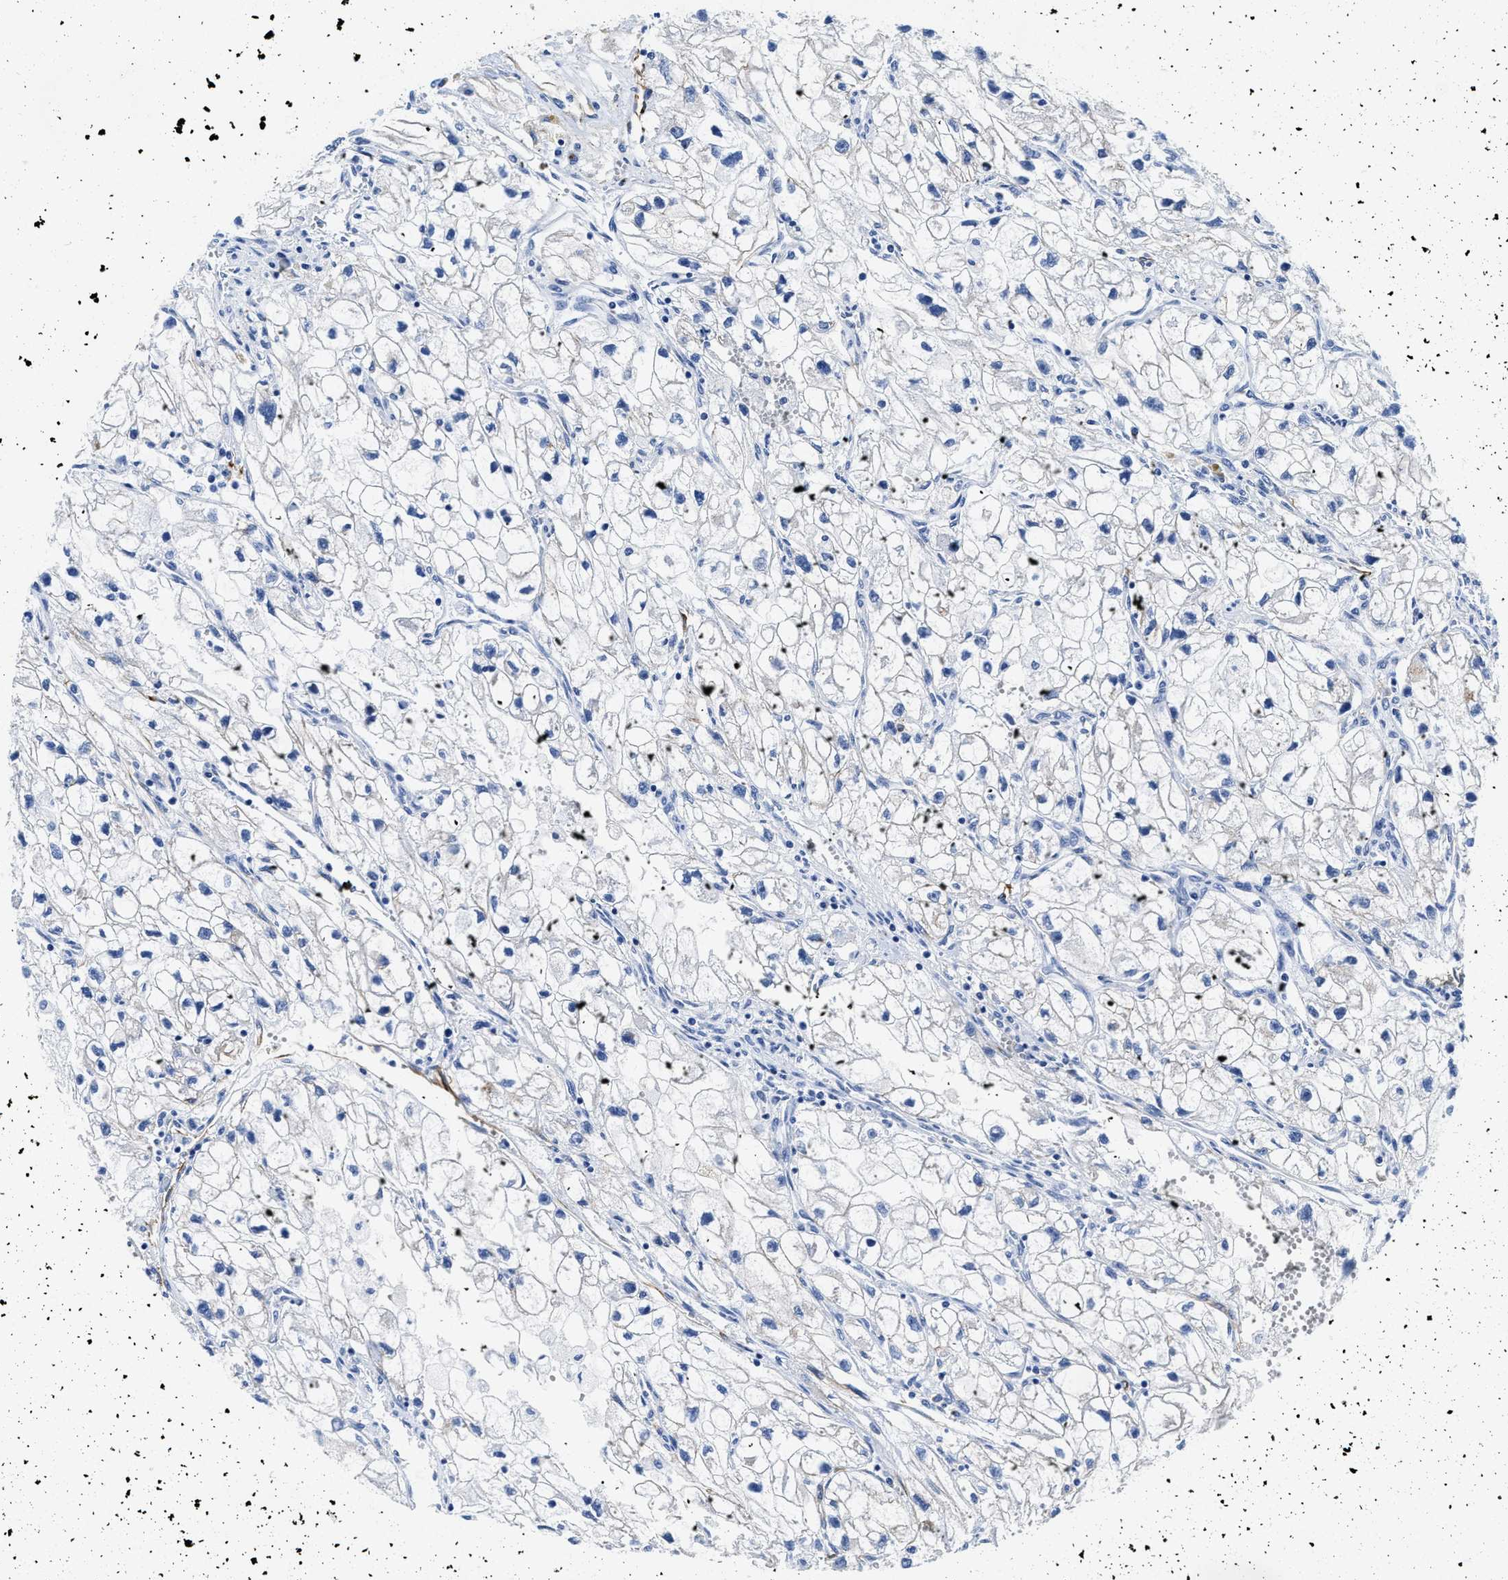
{"staining": {"intensity": "negative", "quantity": "none", "location": "none"}, "tissue": "renal cancer", "cell_type": "Tumor cells", "image_type": "cancer", "snomed": [{"axis": "morphology", "description": "Adenocarcinoma, NOS"}, {"axis": "topography", "description": "Kidney"}], "caption": "An IHC micrograph of renal adenocarcinoma is shown. There is no staining in tumor cells of renal adenocarcinoma.", "gene": "TVP23B", "patient": {"sex": "female", "age": 70}}